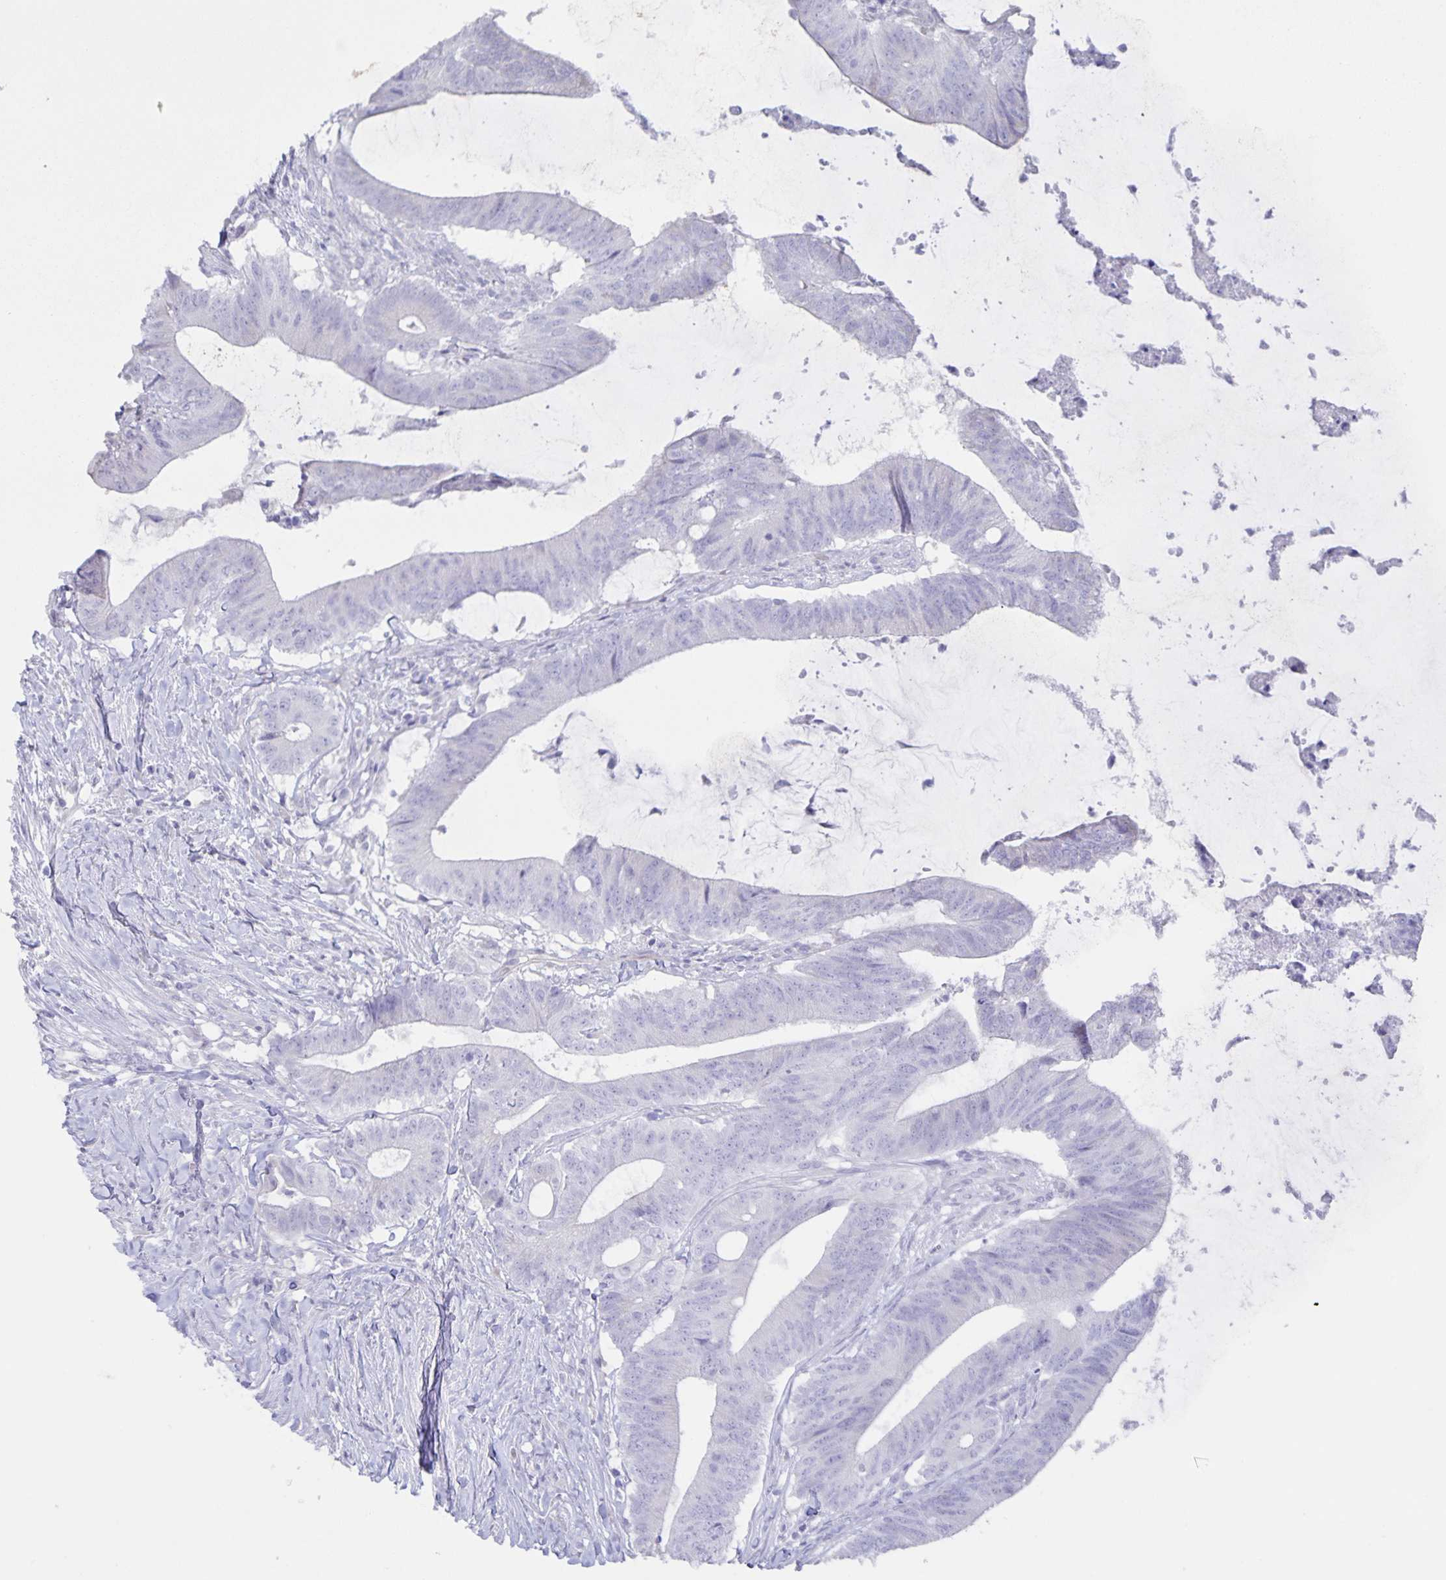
{"staining": {"intensity": "negative", "quantity": "none", "location": "none"}, "tissue": "colorectal cancer", "cell_type": "Tumor cells", "image_type": "cancer", "snomed": [{"axis": "morphology", "description": "Adenocarcinoma, NOS"}, {"axis": "topography", "description": "Colon"}], "caption": "Immunohistochemistry (IHC) image of adenocarcinoma (colorectal) stained for a protein (brown), which exhibits no expression in tumor cells. (IHC, brightfield microscopy, high magnification).", "gene": "AQP4", "patient": {"sex": "female", "age": 43}}